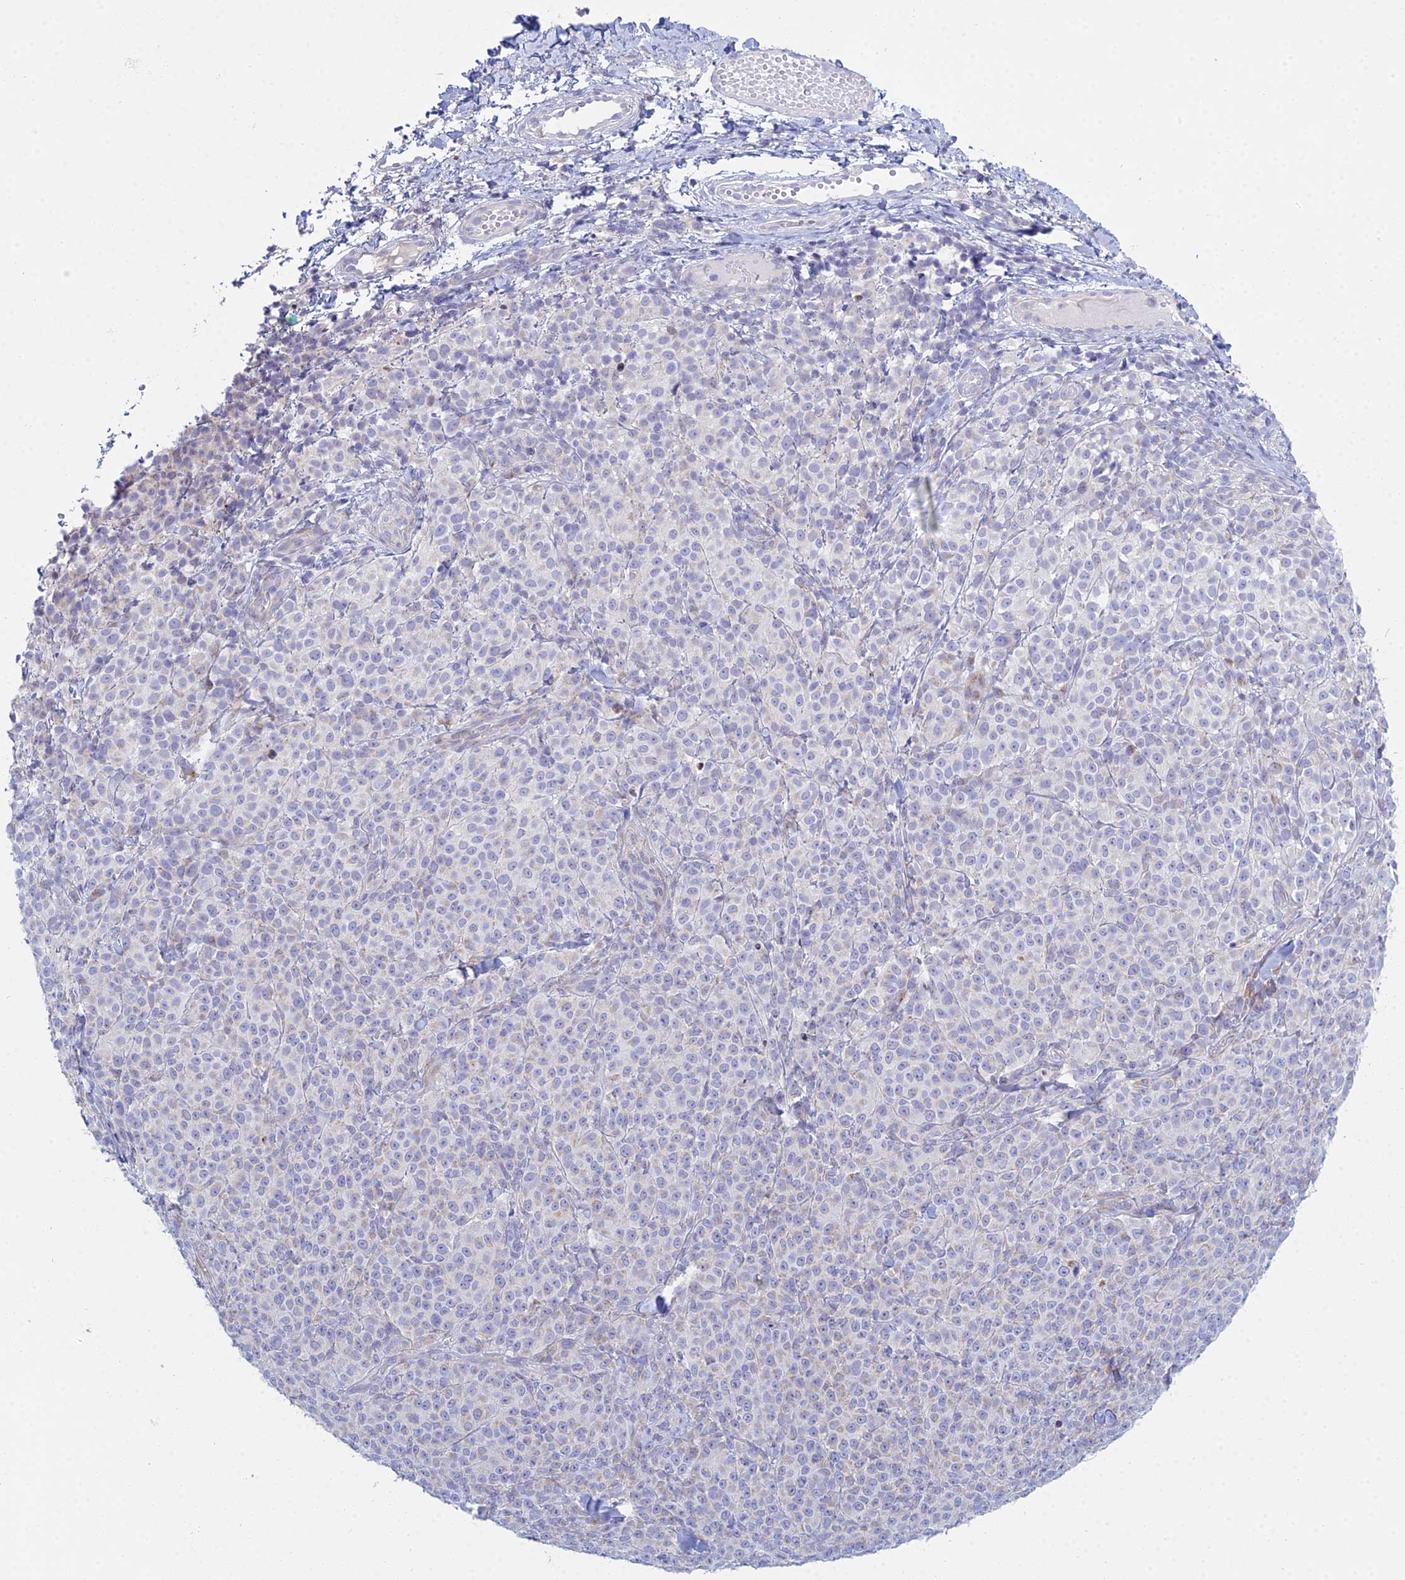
{"staining": {"intensity": "negative", "quantity": "none", "location": "none"}, "tissue": "melanoma", "cell_type": "Tumor cells", "image_type": "cancer", "snomed": [{"axis": "morphology", "description": "Normal tissue, NOS"}, {"axis": "morphology", "description": "Malignant melanoma, NOS"}, {"axis": "topography", "description": "Skin"}], "caption": "Tumor cells are negative for protein expression in human melanoma.", "gene": "PRR13", "patient": {"sex": "female", "age": 34}}